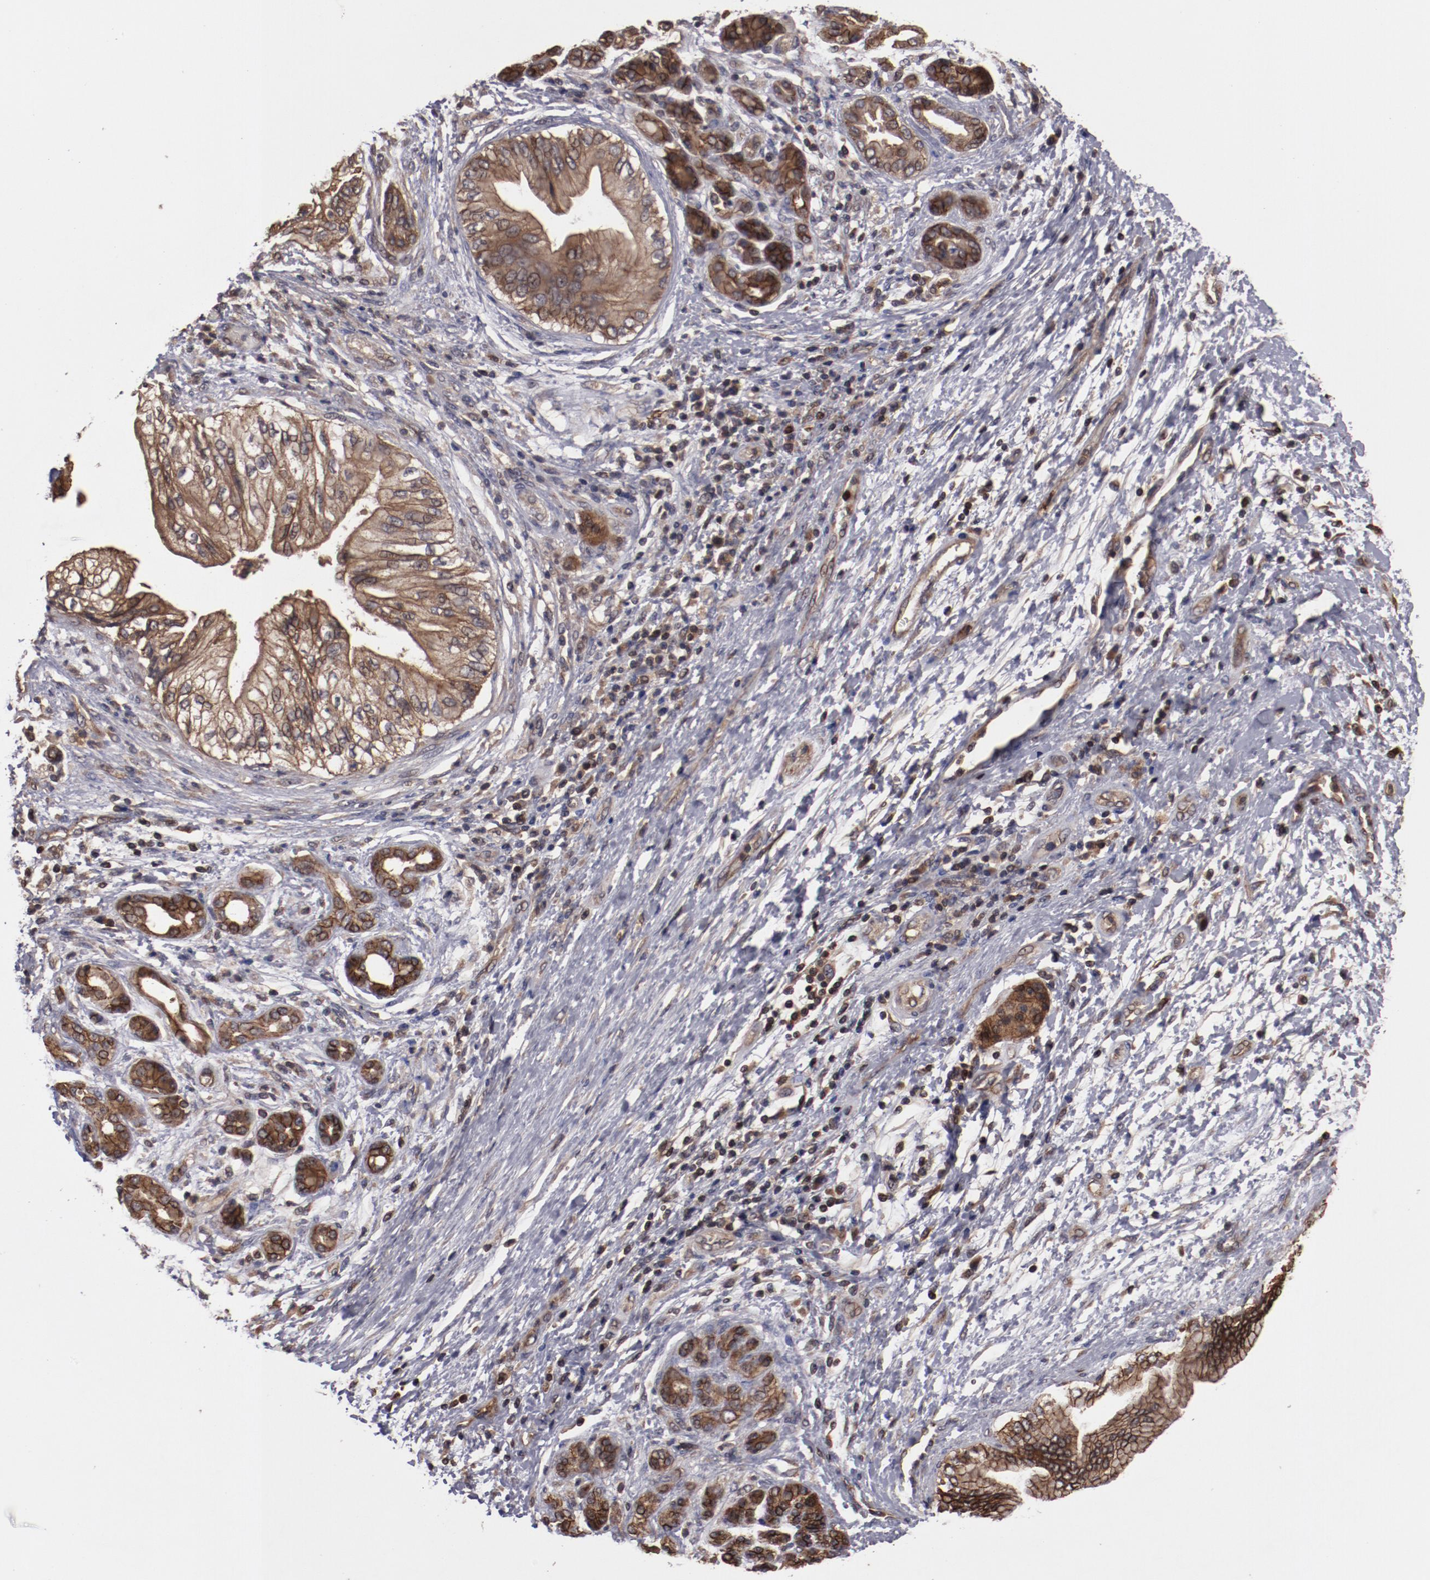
{"staining": {"intensity": "weak", "quantity": ">75%", "location": "cytoplasmic/membranous"}, "tissue": "pancreatic cancer", "cell_type": "Tumor cells", "image_type": "cancer", "snomed": [{"axis": "morphology", "description": "Adenocarcinoma, NOS"}, {"axis": "topography", "description": "Pancreas"}], "caption": "Protein staining displays weak cytoplasmic/membranous expression in approximately >75% of tumor cells in adenocarcinoma (pancreatic). (DAB (3,3'-diaminobenzidine) IHC, brown staining for protein, blue staining for nuclei).", "gene": "RPS6KA6", "patient": {"sex": "female", "age": 70}}